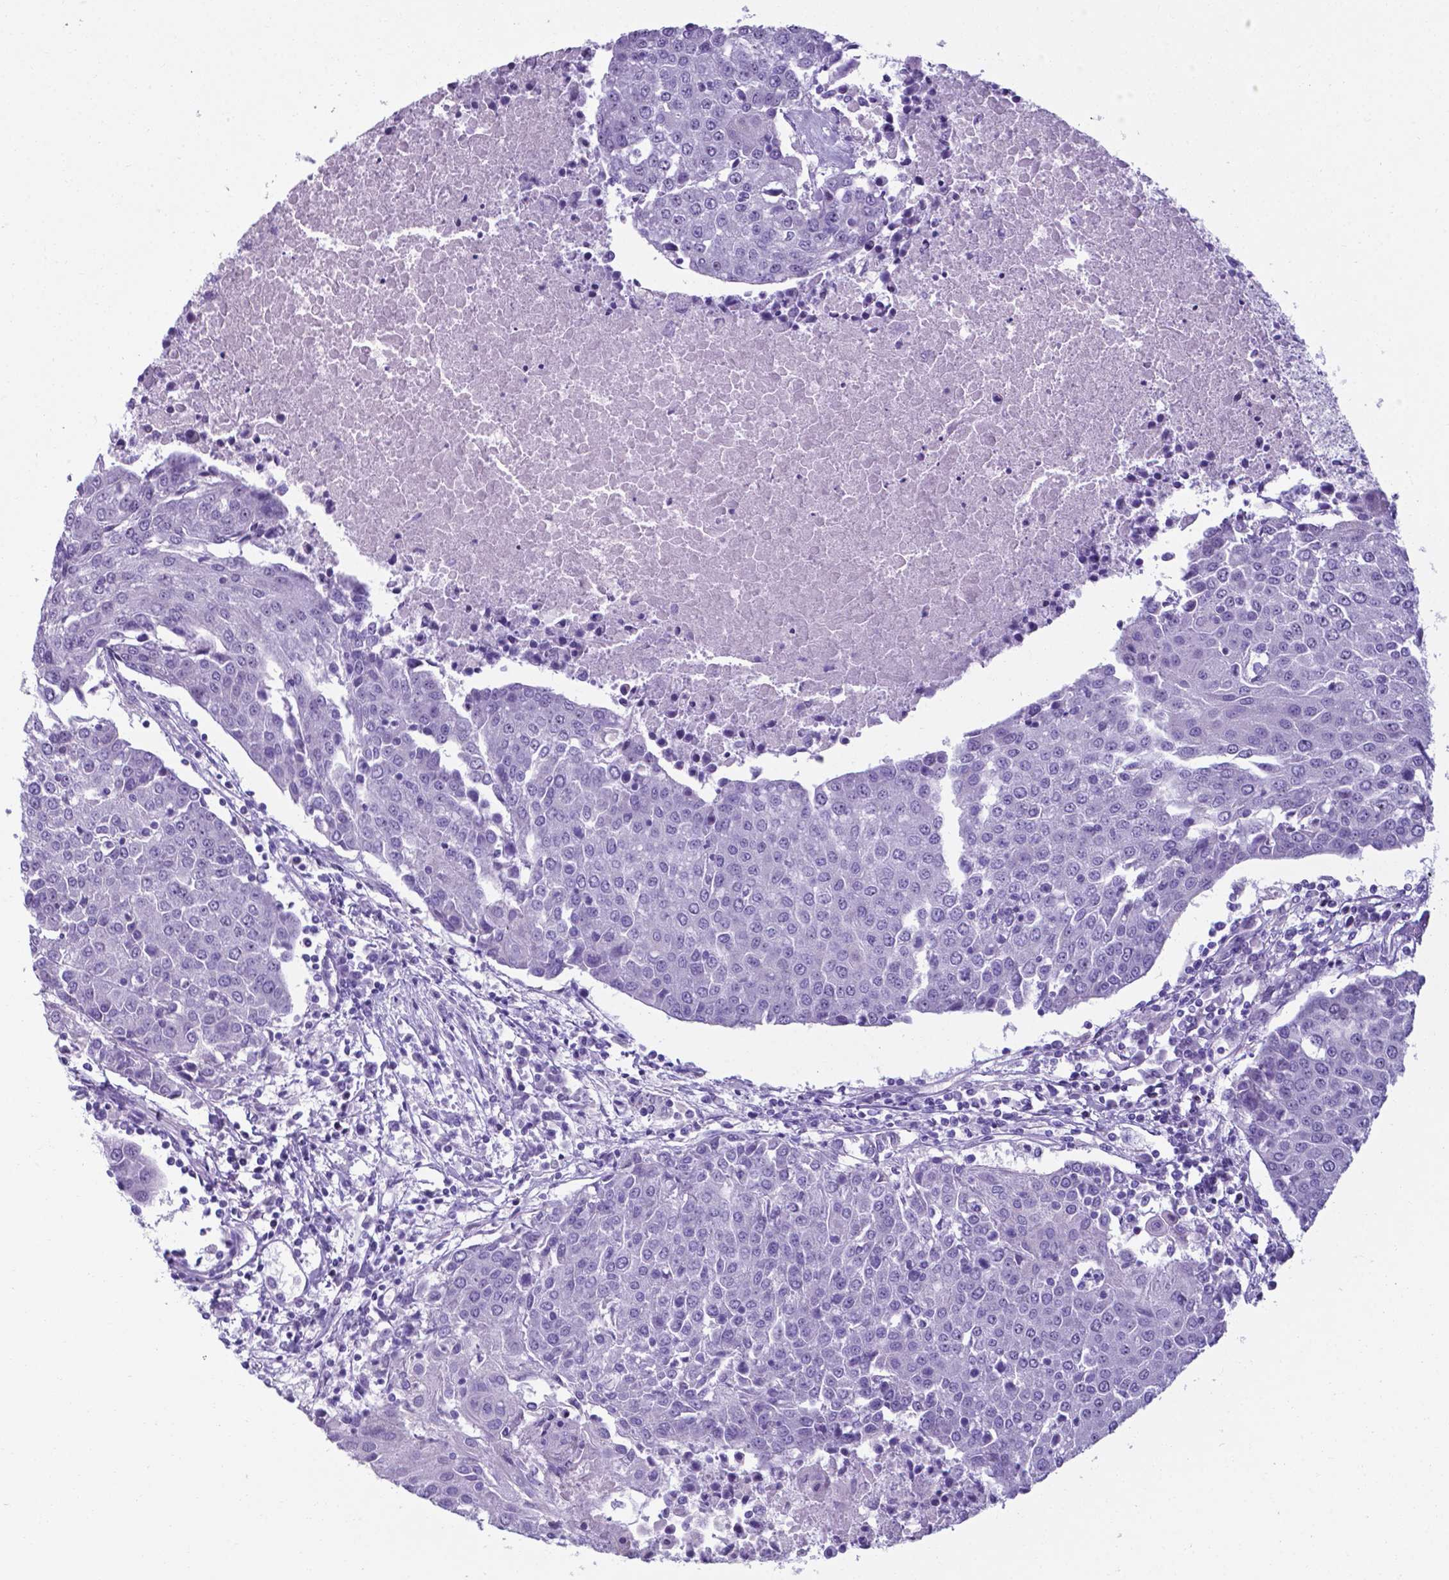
{"staining": {"intensity": "negative", "quantity": "none", "location": "none"}, "tissue": "urothelial cancer", "cell_type": "Tumor cells", "image_type": "cancer", "snomed": [{"axis": "morphology", "description": "Urothelial carcinoma, High grade"}, {"axis": "topography", "description": "Urinary bladder"}], "caption": "This image is of high-grade urothelial carcinoma stained with immunohistochemistry to label a protein in brown with the nuclei are counter-stained blue. There is no expression in tumor cells.", "gene": "AP5B1", "patient": {"sex": "female", "age": 85}}